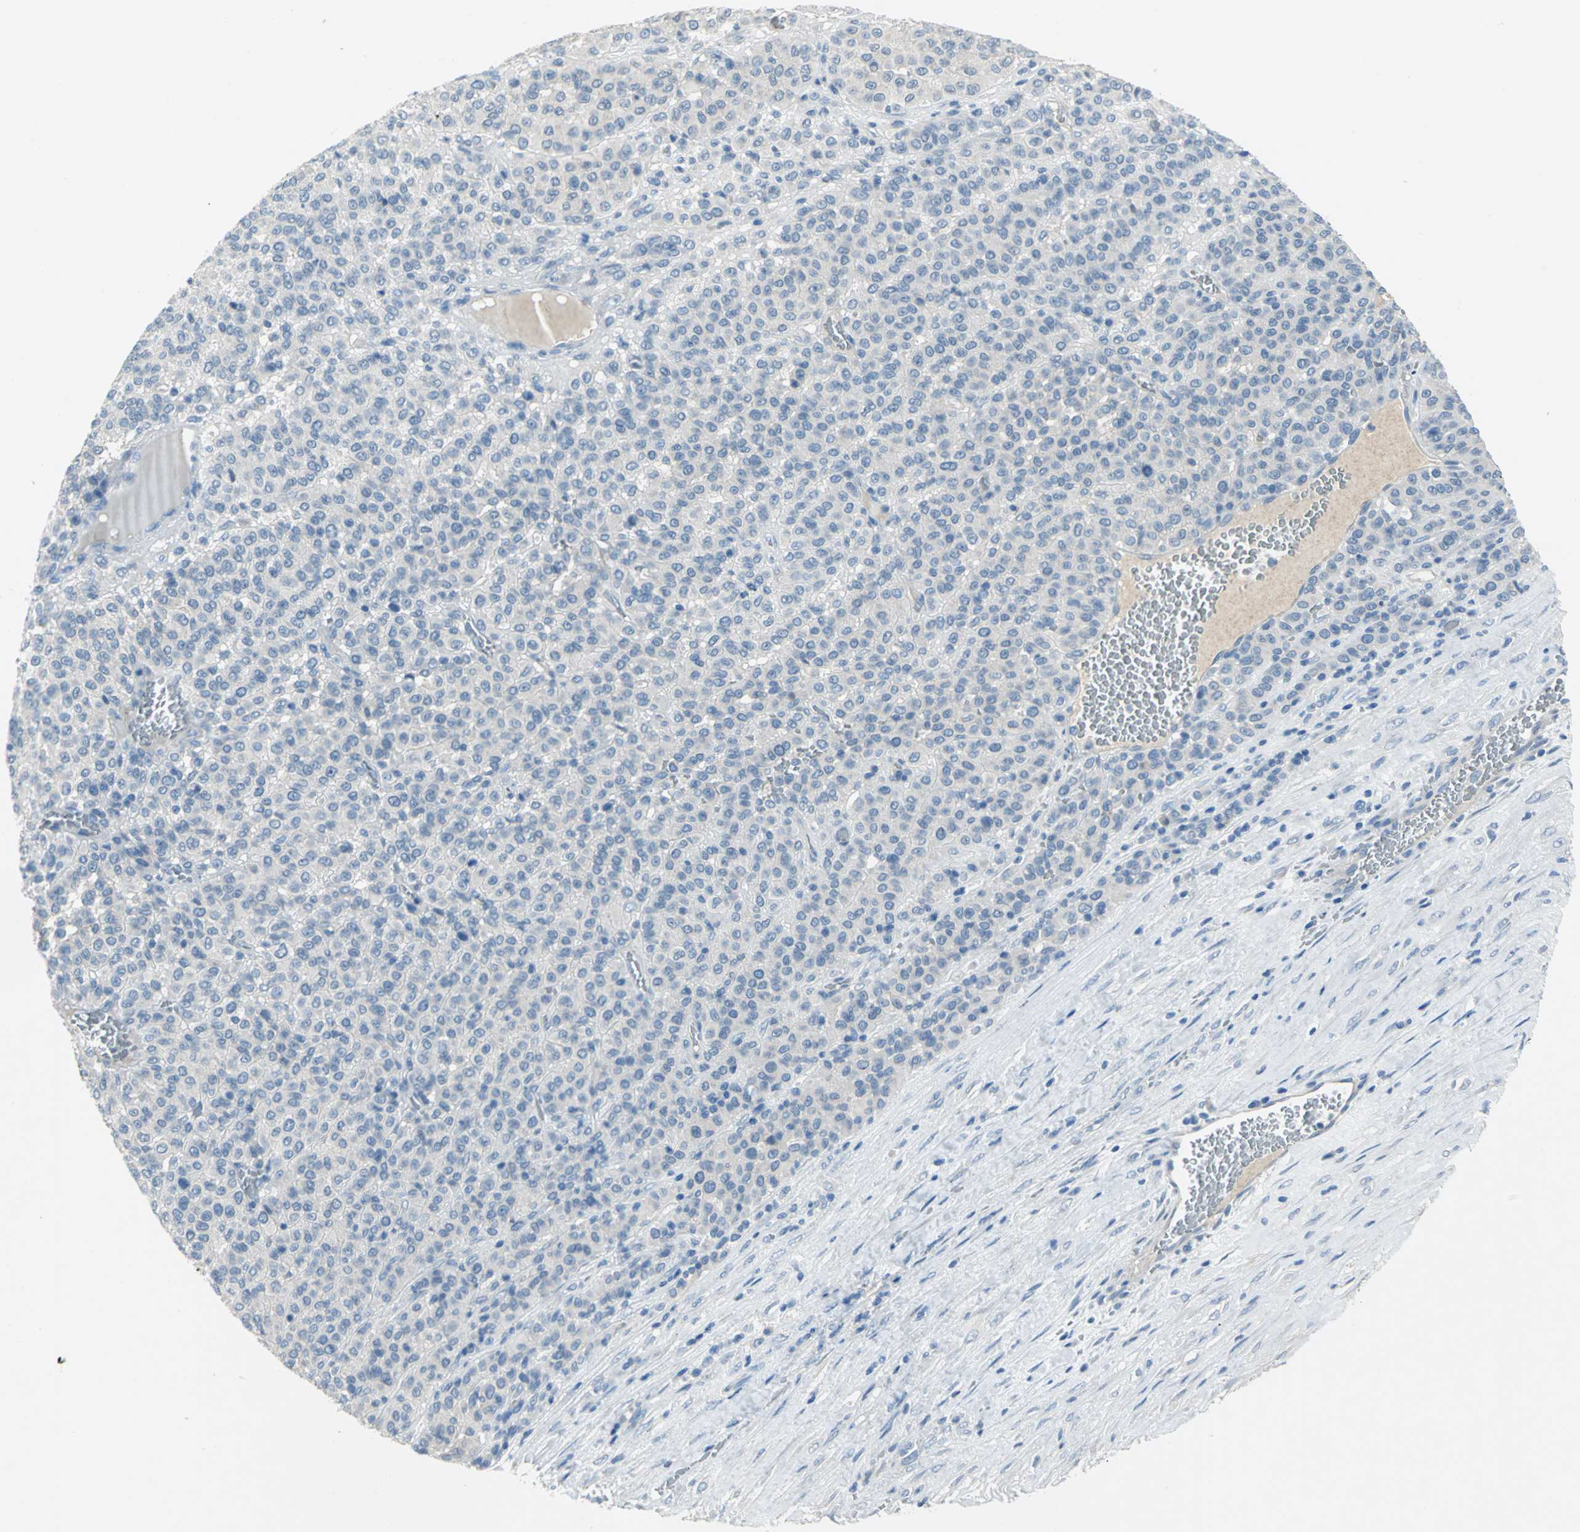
{"staining": {"intensity": "negative", "quantity": "none", "location": "none"}, "tissue": "melanoma", "cell_type": "Tumor cells", "image_type": "cancer", "snomed": [{"axis": "morphology", "description": "Malignant melanoma, Metastatic site"}, {"axis": "topography", "description": "Pancreas"}], "caption": "High power microscopy photomicrograph of an IHC micrograph of malignant melanoma (metastatic site), revealing no significant staining in tumor cells.", "gene": "PTGDS", "patient": {"sex": "female", "age": 30}}